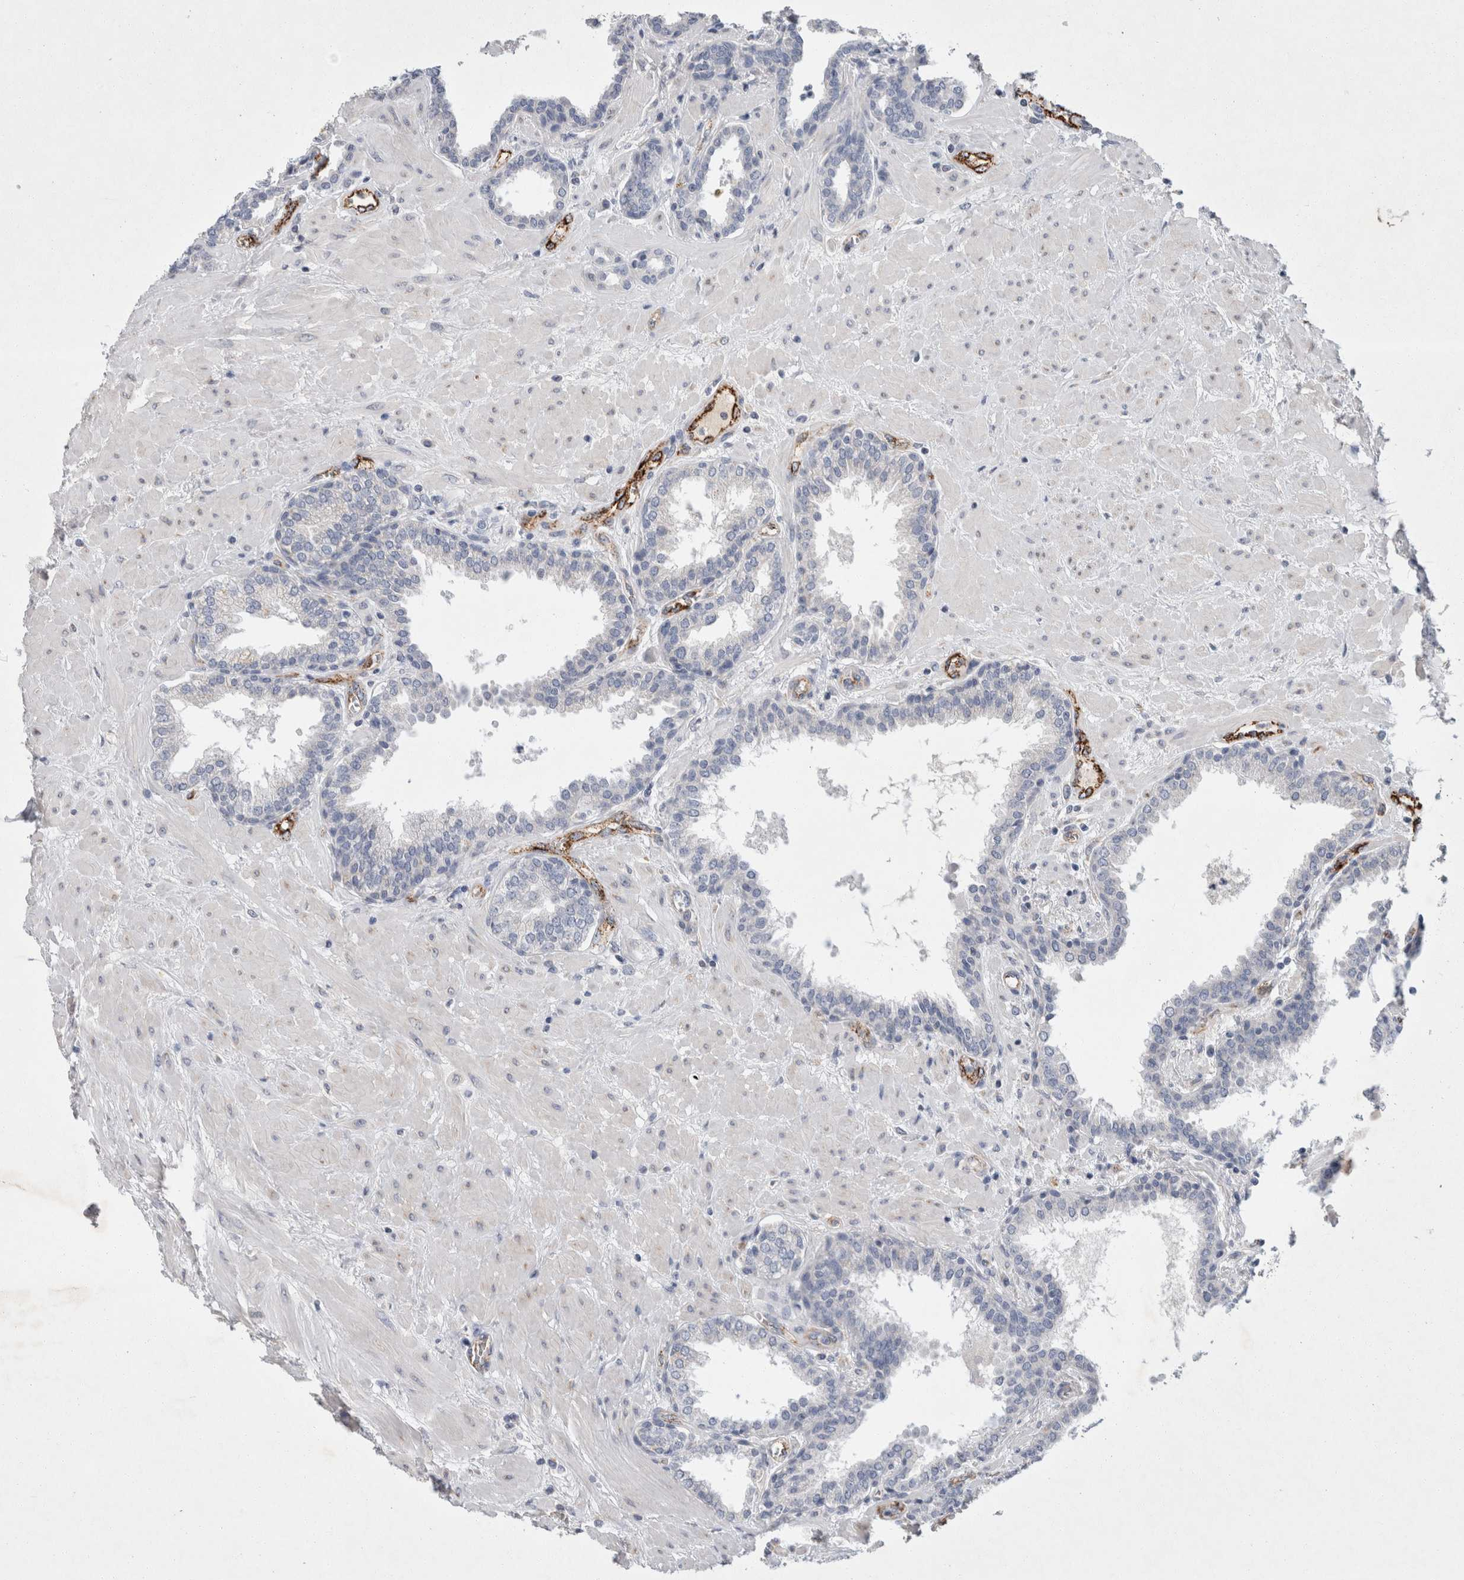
{"staining": {"intensity": "weak", "quantity": "<25%", "location": "cytoplasmic/membranous"}, "tissue": "prostate", "cell_type": "Glandular cells", "image_type": "normal", "snomed": [{"axis": "morphology", "description": "Normal tissue, NOS"}, {"axis": "topography", "description": "Prostate"}], "caption": "This is an immunohistochemistry (IHC) micrograph of benign human prostate. There is no staining in glandular cells.", "gene": "IARS2", "patient": {"sex": "male", "age": 51}}